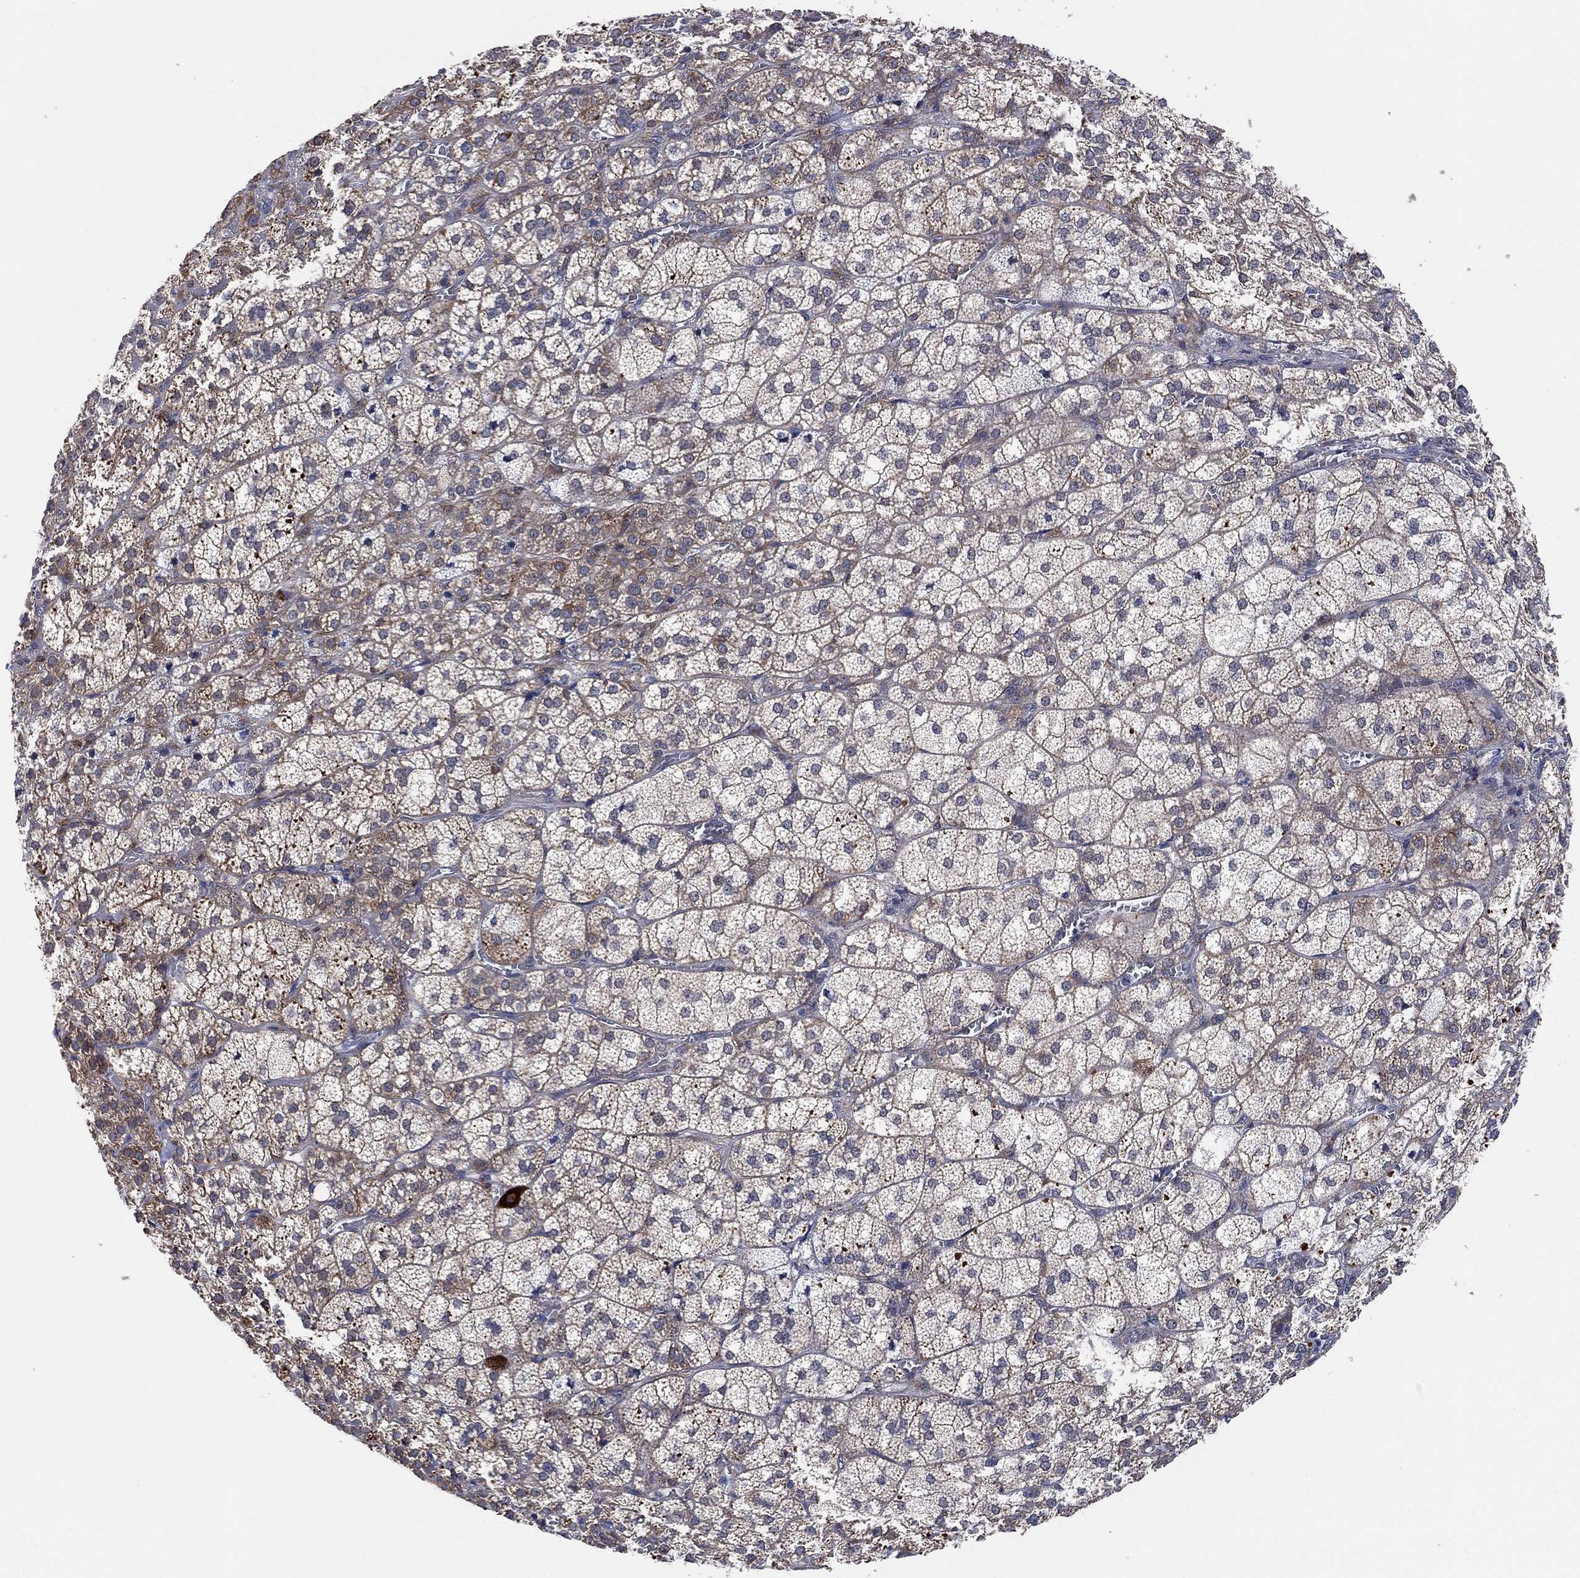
{"staining": {"intensity": "moderate", "quantity": "25%-75%", "location": "cytoplasmic/membranous"}, "tissue": "adrenal gland", "cell_type": "Glandular cells", "image_type": "normal", "snomed": [{"axis": "morphology", "description": "Normal tissue, NOS"}, {"axis": "topography", "description": "Adrenal gland"}], "caption": "High-power microscopy captured an IHC micrograph of normal adrenal gland, revealing moderate cytoplasmic/membranous staining in approximately 25%-75% of glandular cells. (DAB IHC with brightfield microscopy, high magnification).", "gene": "FES", "patient": {"sex": "female", "age": 60}}